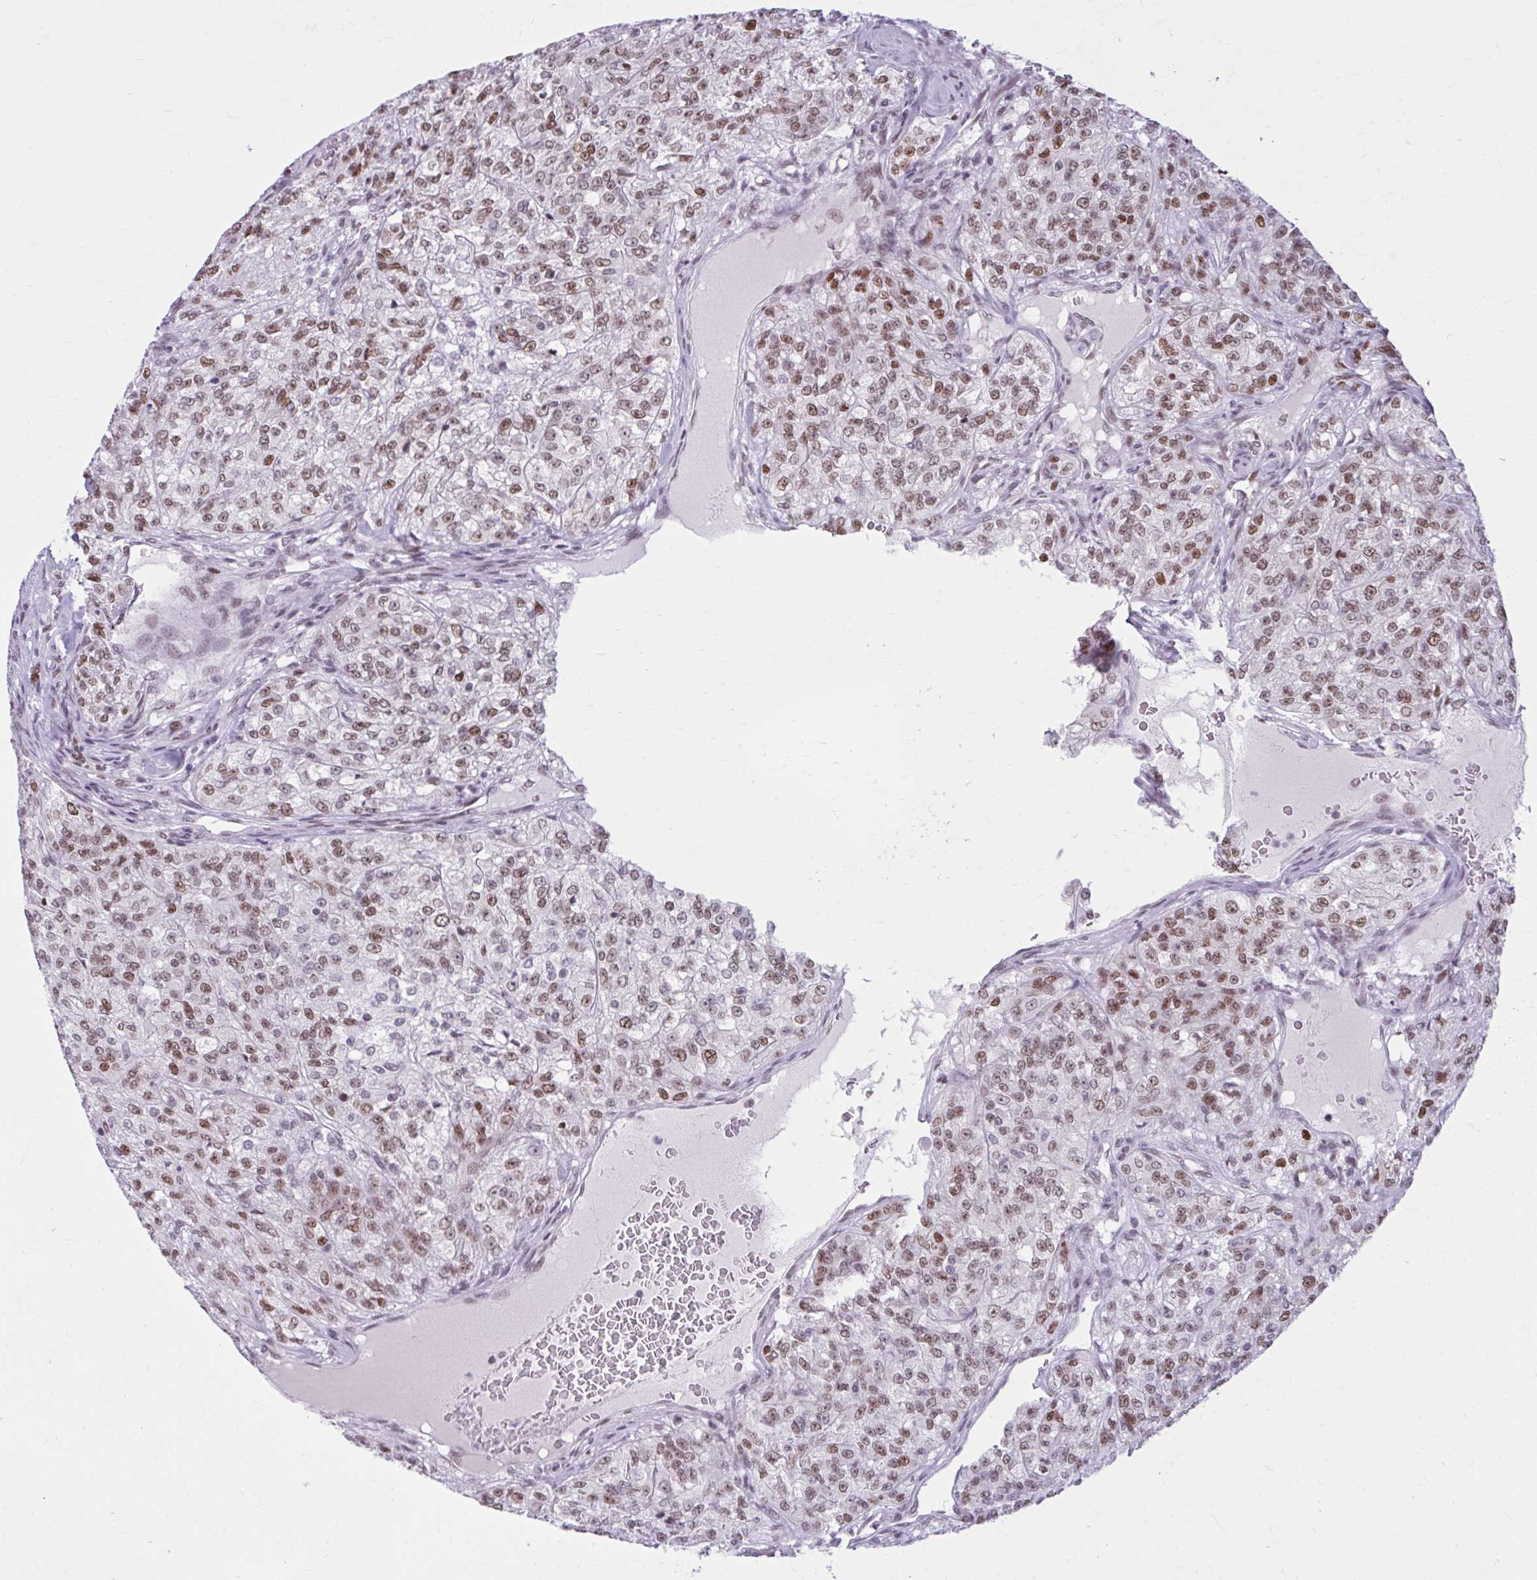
{"staining": {"intensity": "moderate", "quantity": ">75%", "location": "nuclear"}, "tissue": "renal cancer", "cell_type": "Tumor cells", "image_type": "cancer", "snomed": [{"axis": "morphology", "description": "Adenocarcinoma, NOS"}, {"axis": "topography", "description": "Kidney"}], "caption": "Protein expression analysis of human renal cancer (adenocarcinoma) reveals moderate nuclear expression in about >75% of tumor cells. (Stains: DAB in brown, nuclei in blue, Microscopy: brightfield microscopy at high magnification).", "gene": "PABIR1", "patient": {"sex": "female", "age": 63}}